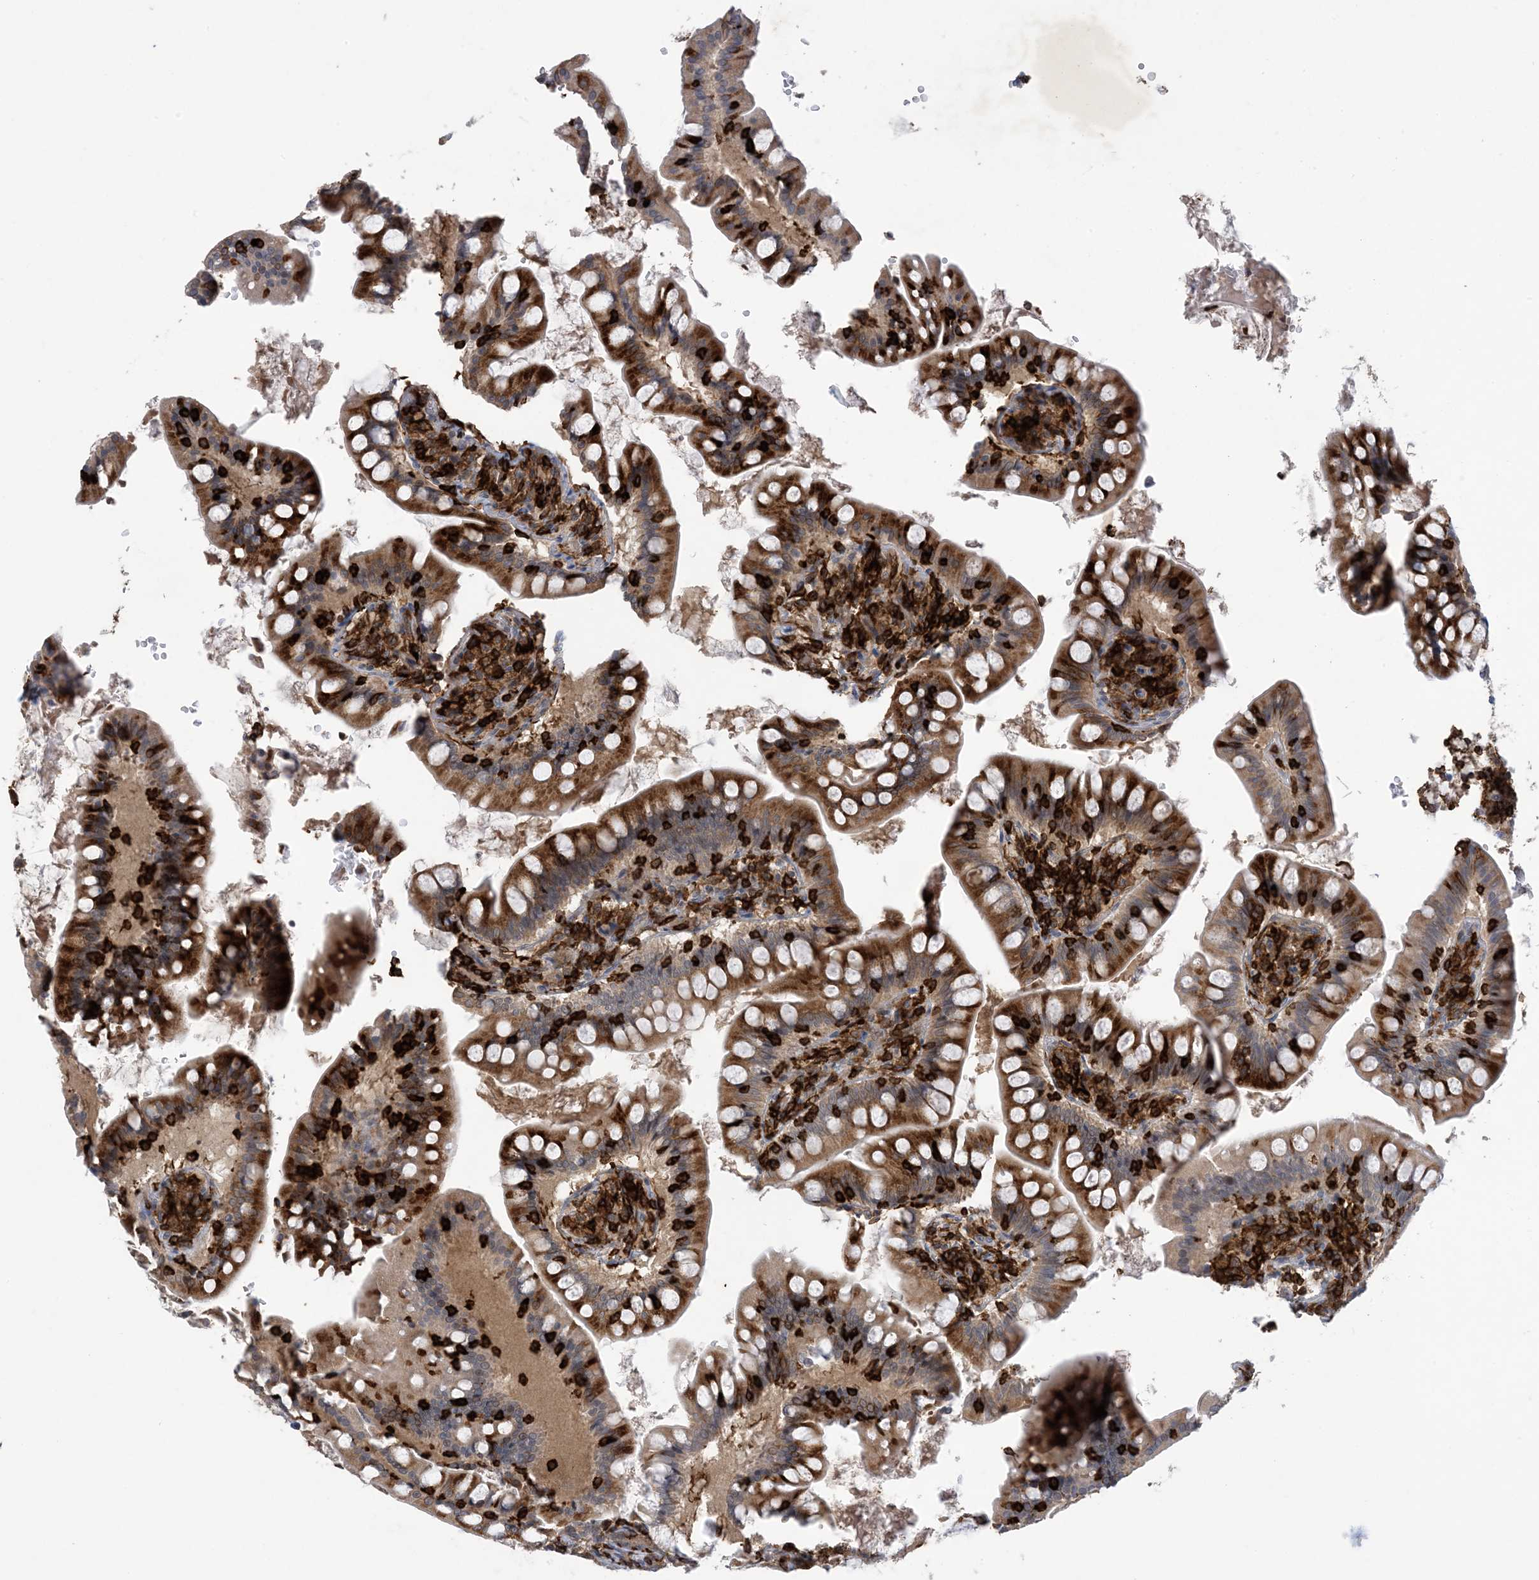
{"staining": {"intensity": "moderate", "quantity": ">75%", "location": "cytoplasmic/membranous"}, "tissue": "small intestine", "cell_type": "Glandular cells", "image_type": "normal", "snomed": [{"axis": "morphology", "description": "Normal tissue, NOS"}, {"axis": "topography", "description": "Small intestine"}], "caption": "Protein staining shows moderate cytoplasmic/membranous expression in approximately >75% of glandular cells in benign small intestine.", "gene": "AK9", "patient": {"sex": "male", "age": 7}}